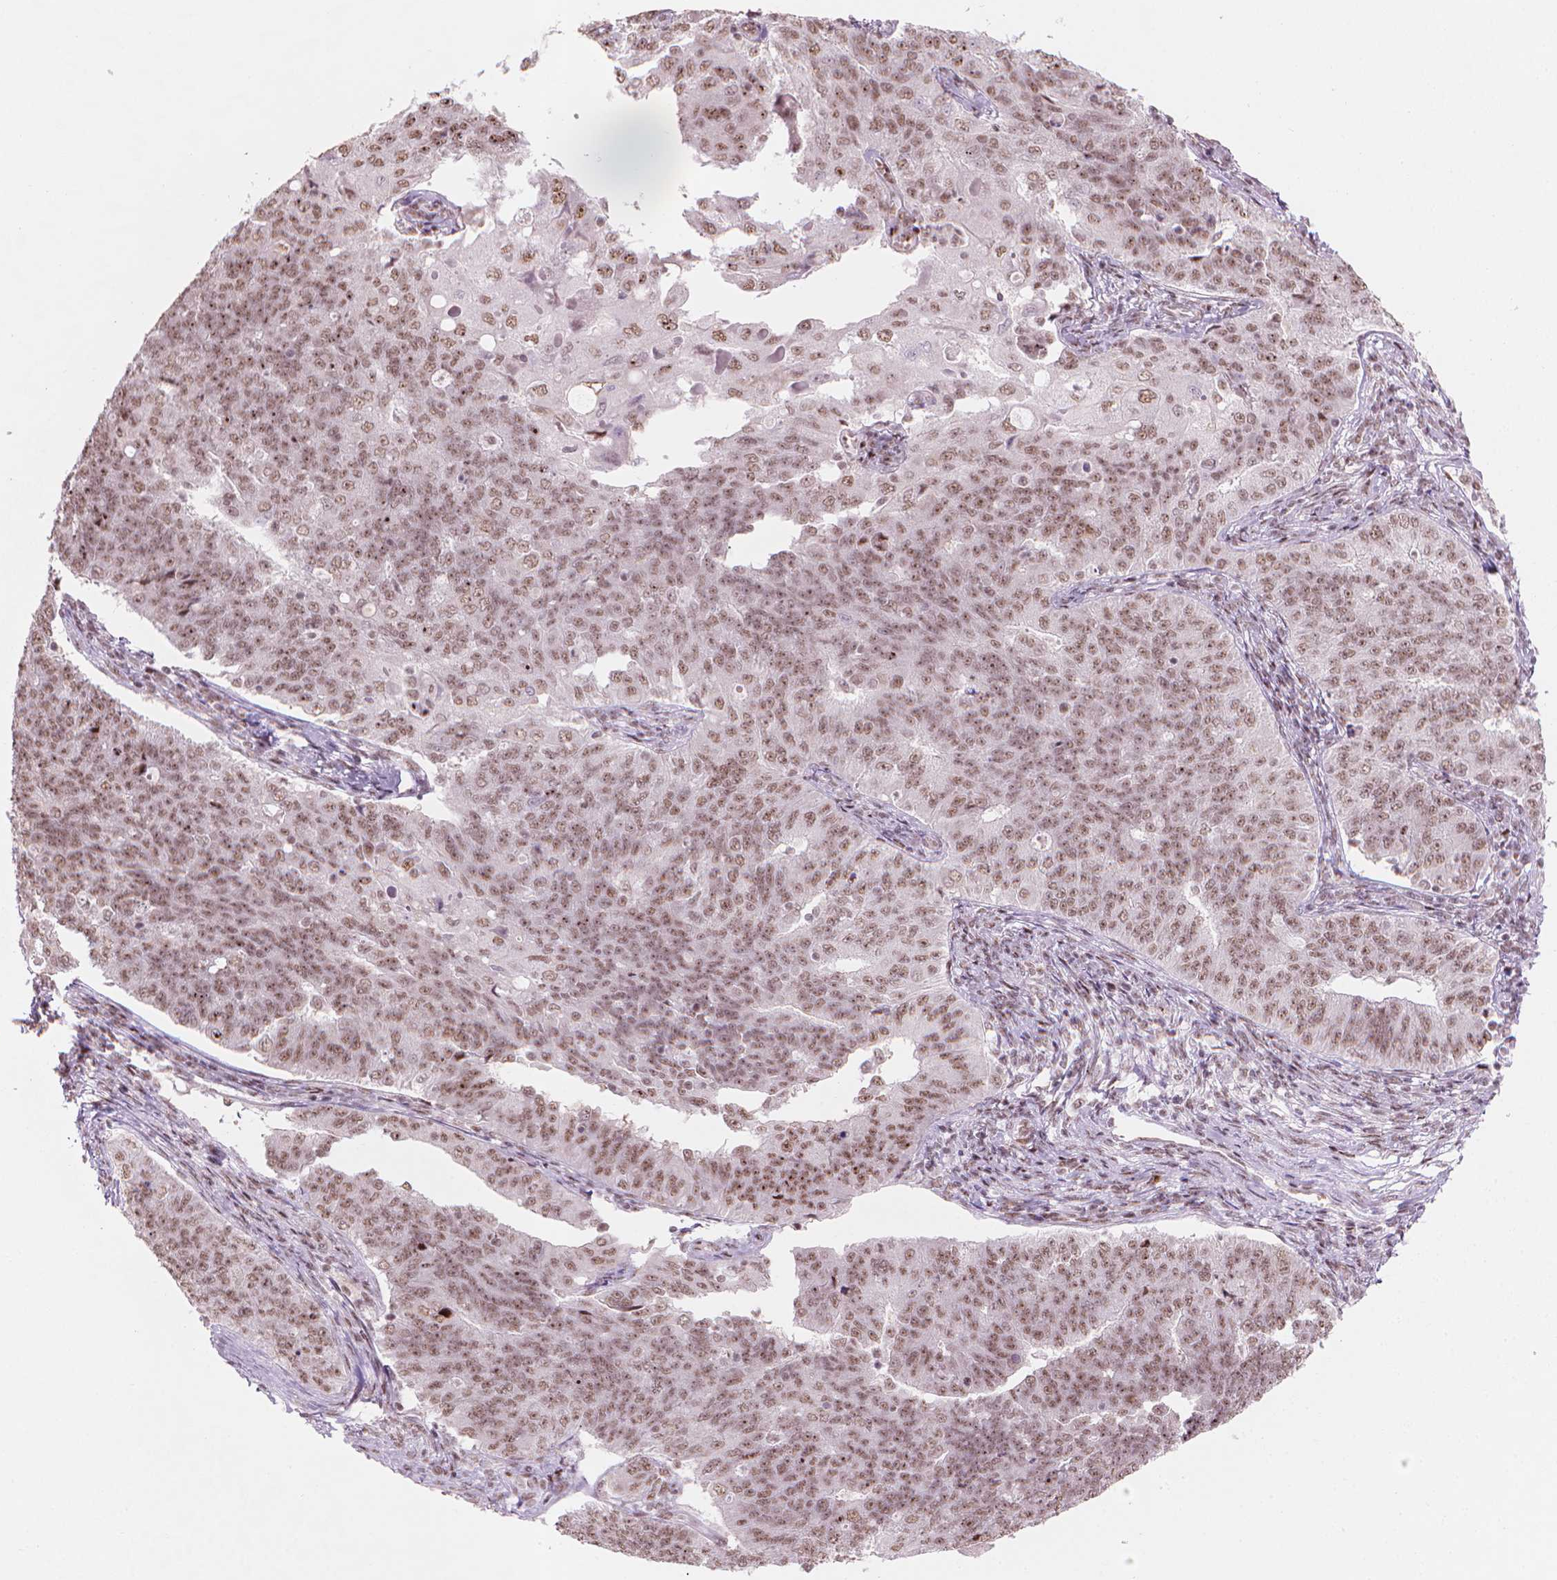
{"staining": {"intensity": "moderate", "quantity": ">75%", "location": "nuclear"}, "tissue": "endometrial cancer", "cell_type": "Tumor cells", "image_type": "cancer", "snomed": [{"axis": "morphology", "description": "Adenocarcinoma, NOS"}, {"axis": "topography", "description": "Endometrium"}], "caption": "High-magnification brightfield microscopy of endometrial cancer stained with DAB (brown) and counterstained with hematoxylin (blue). tumor cells exhibit moderate nuclear expression is identified in approximately>75% of cells.", "gene": "HES7", "patient": {"sex": "female", "age": 43}}